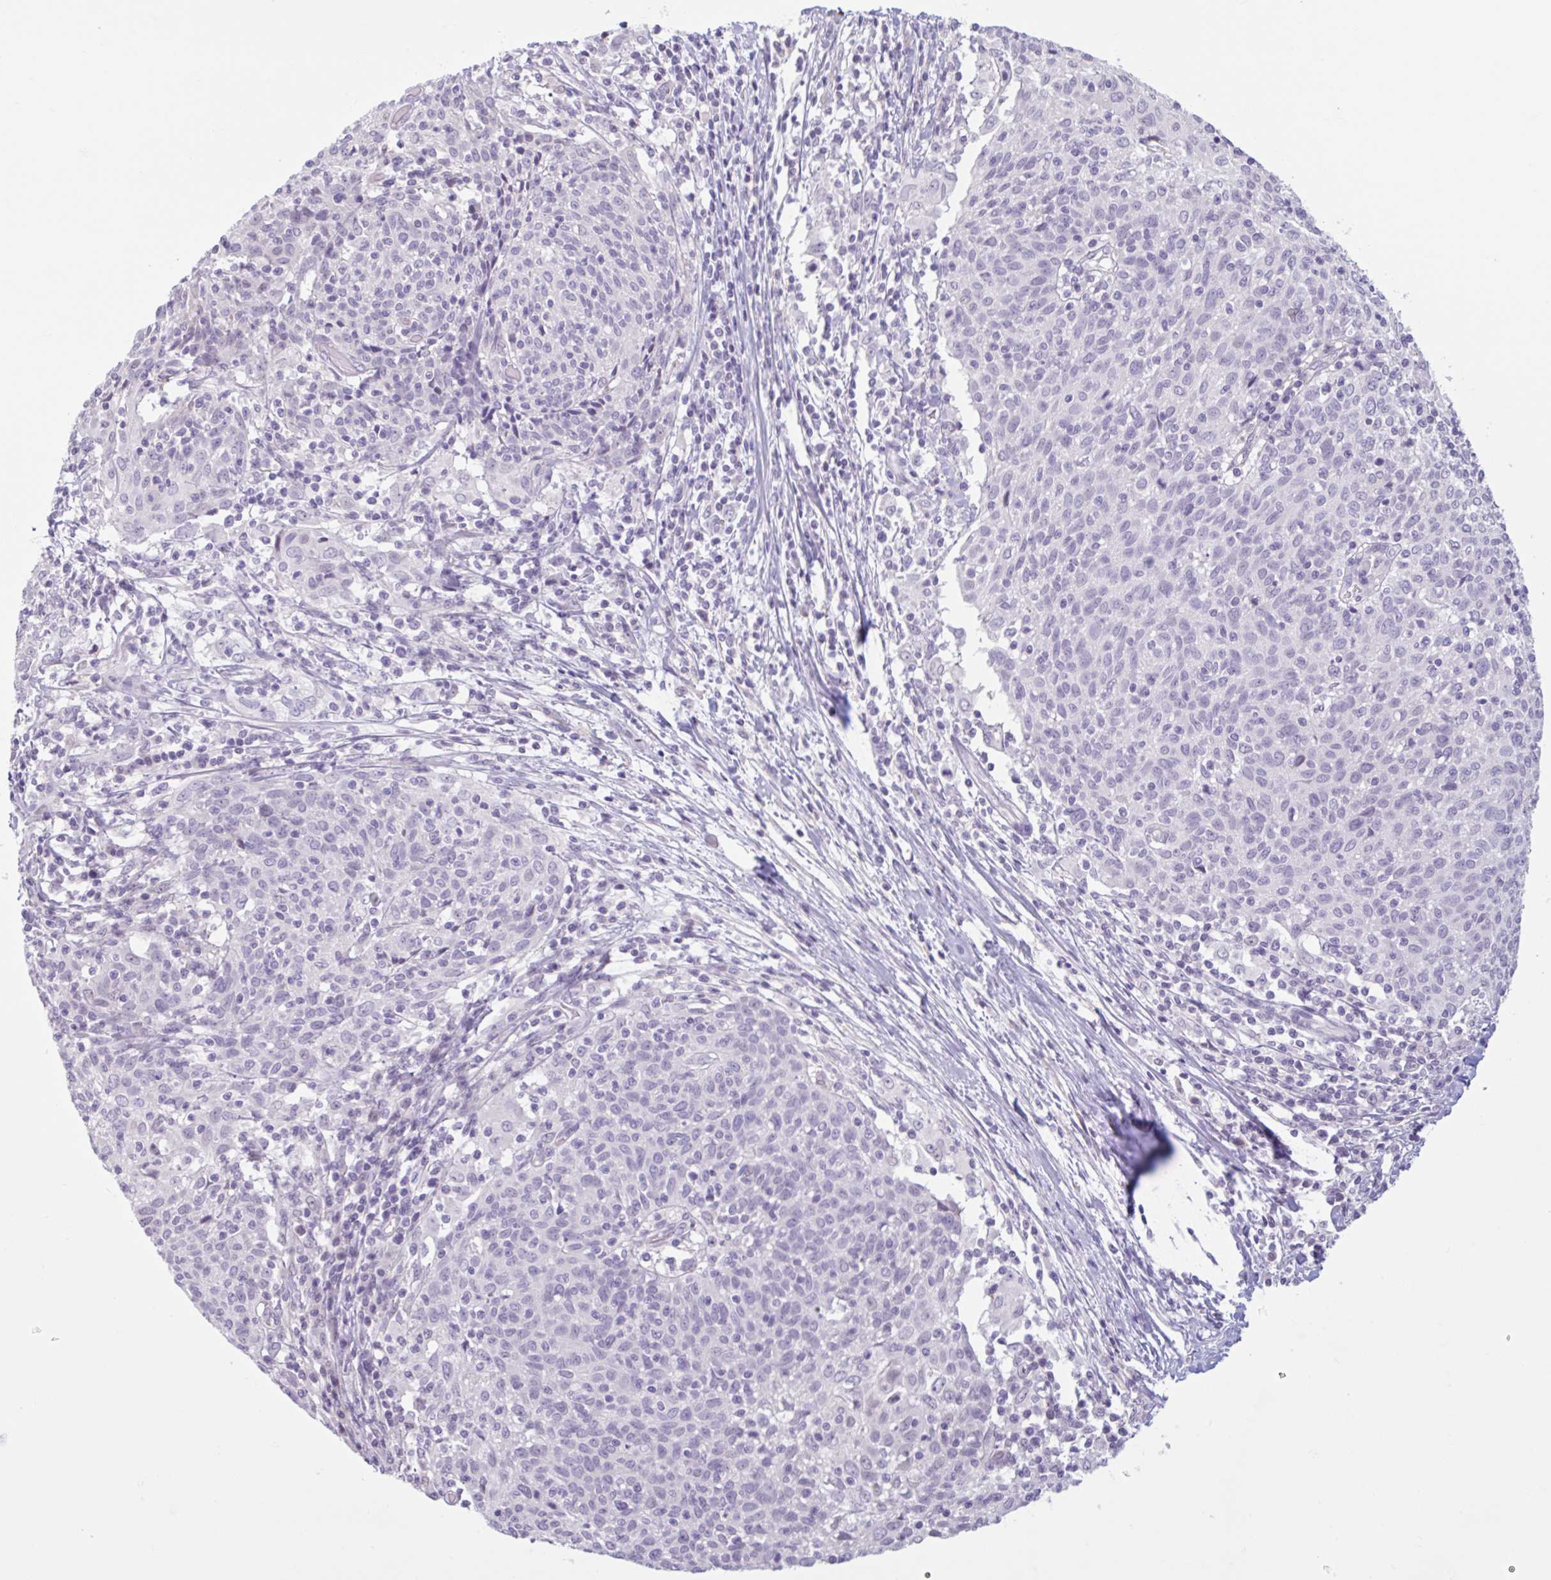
{"staining": {"intensity": "negative", "quantity": "none", "location": "none"}, "tissue": "cervical cancer", "cell_type": "Tumor cells", "image_type": "cancer", "snomed": [{"axis": "morphology", "description": "Squamous cell carcinoma, NOS"}, {"axis": "topography", "description": "Cervix"}], "caption": "Tumor cells are negative for brown protein staining in squamous cell carcinoma (cervical). Nuclei are stained in blue.", "gene": "CDH19", "patient": {"sex": "female", "age": 52}}